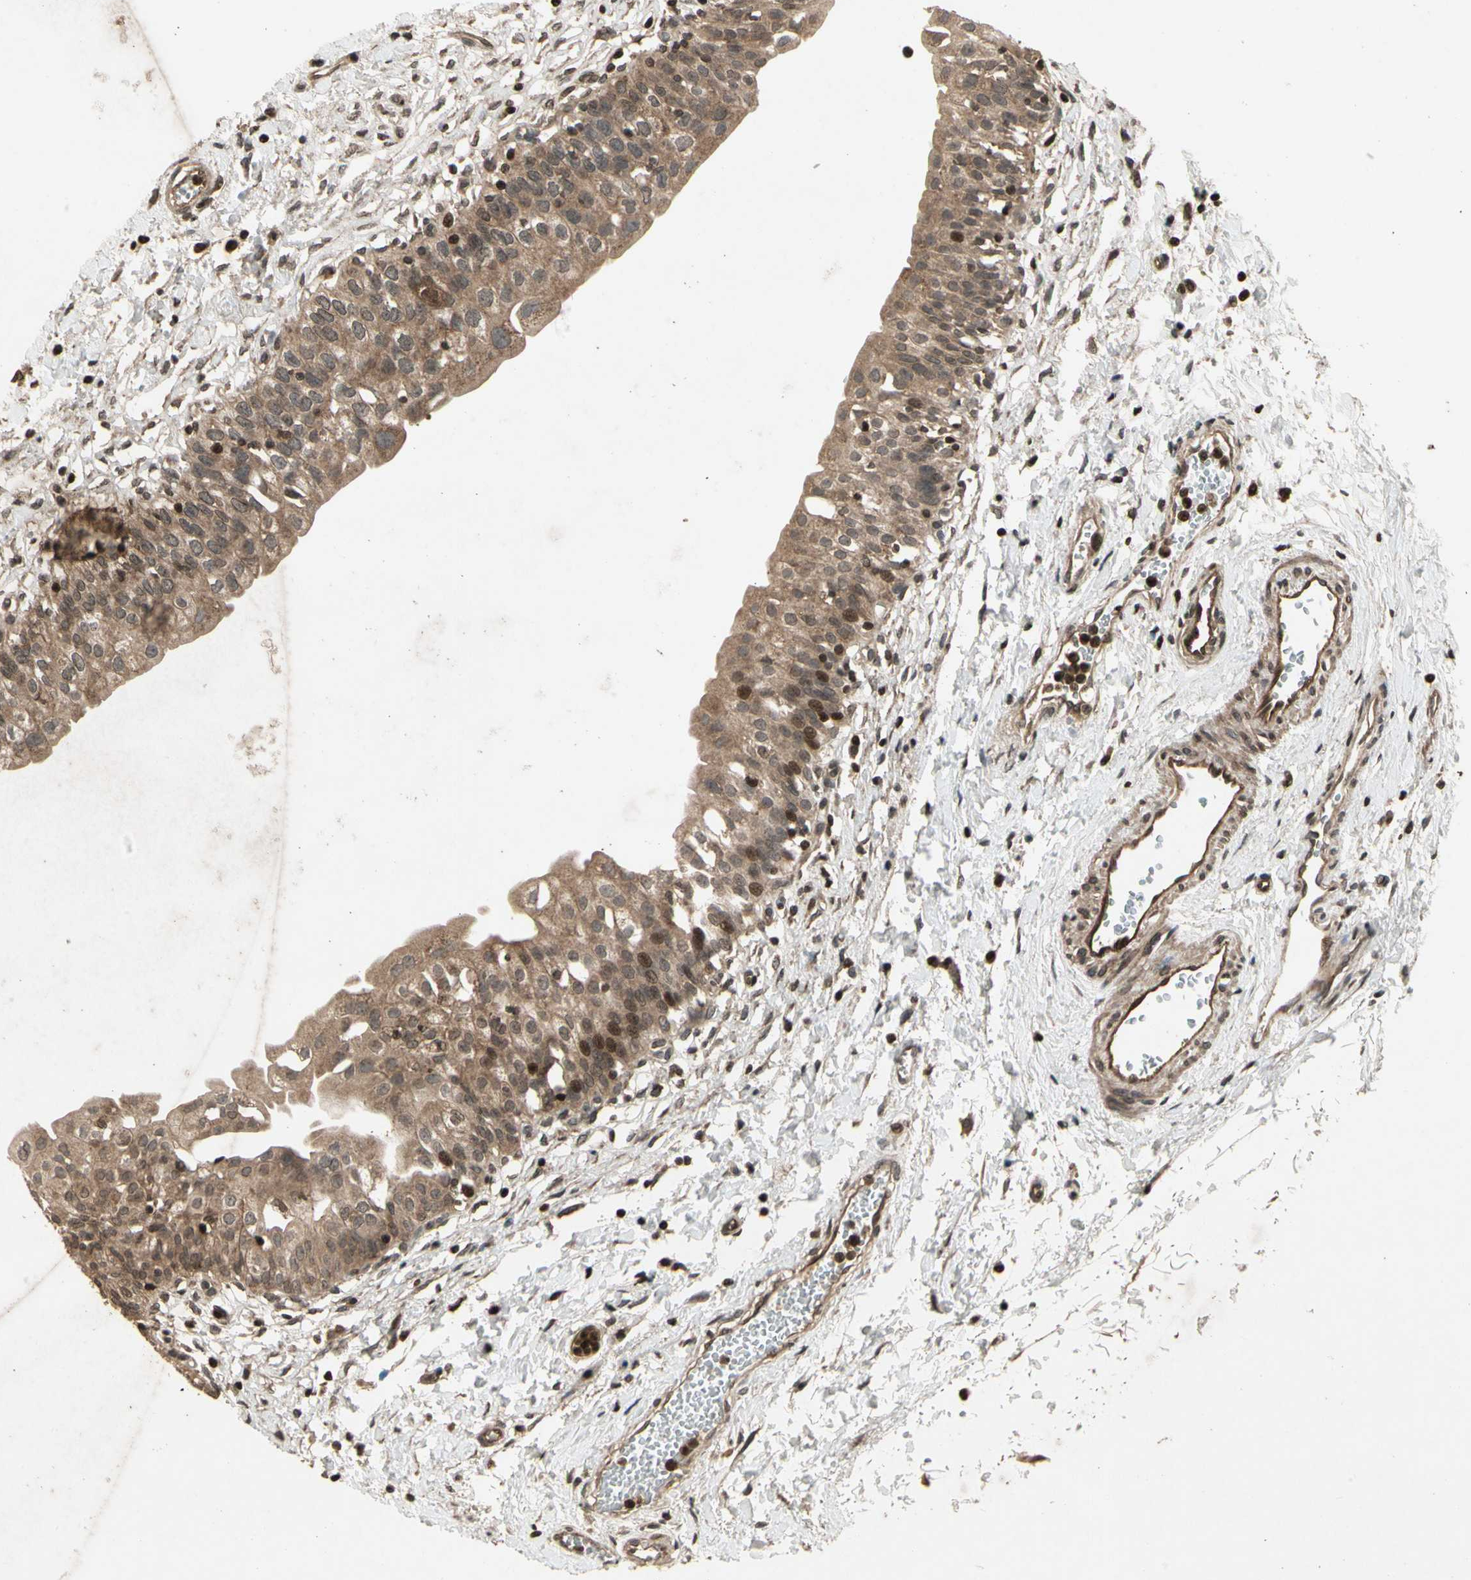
{"staining": {"intensity": "moderate", "quantity": ">75%", "location": "cytoplasmic/membranous"}, "tissue": "urinary bladder", "cell_type": "Urothelial cells", "image_type": "normal", "snomed": [{"axis": "morphology", "description": "Normal tissue, NOS"}, {"axis": "topography", "description": "Urinary bladder"}], "caption": "A brown stain labels moderate cytoplasmic/membranous positivity of a protein in urothelial cells of benign urinary bladder. (DAB IHC with brightfield microscopy, high magnification).", "gene": "GLRX", "patient": {"sex": "male", "age": 55}}